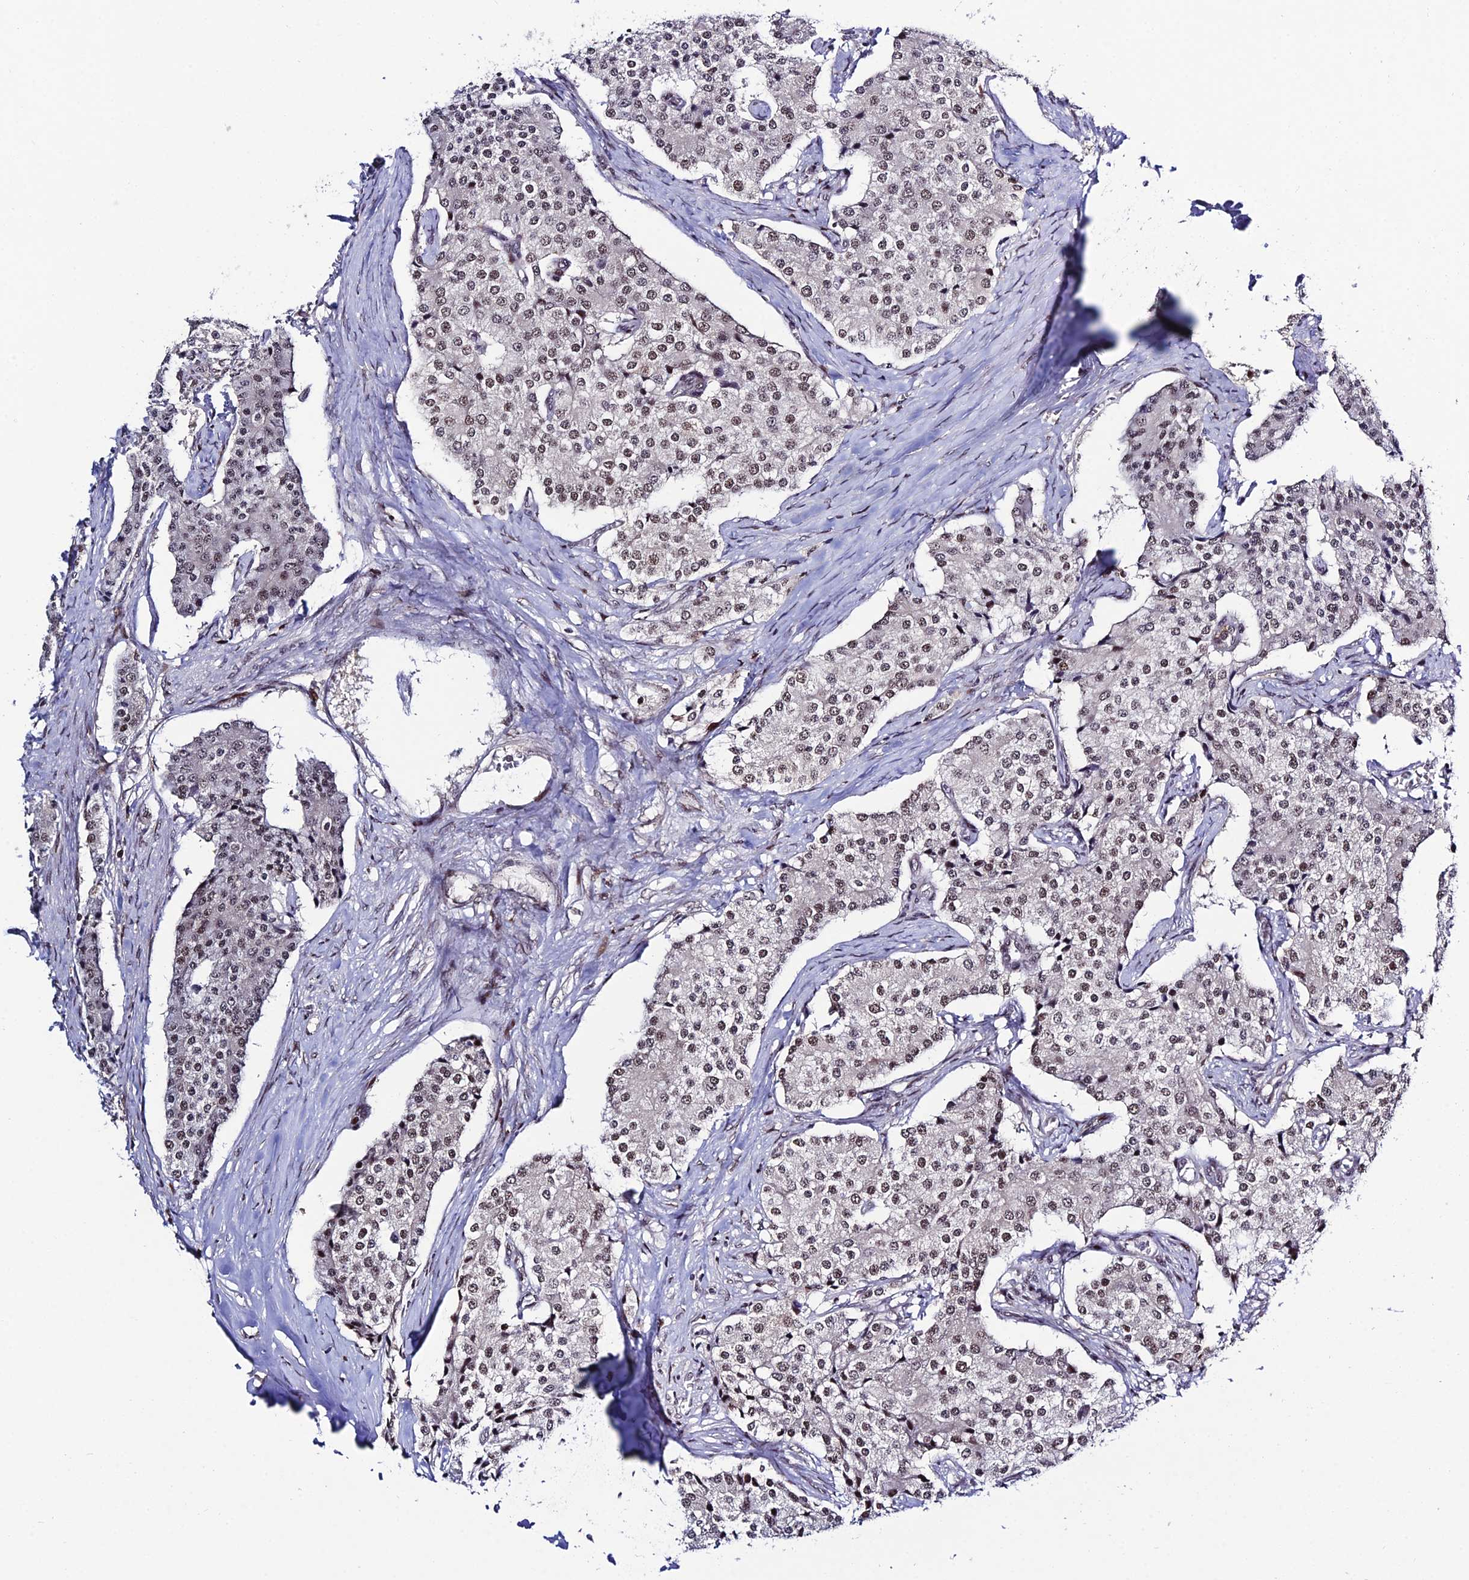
{"staining": {"intensity": "weak", "quantity": "25%-75%", "location": "nuclear"}, "tissue": "carcinoid", "cell_type": "Tumor cells", "image_type": "cancer", "snomed": [{"axis": "morphology", "description": "Carcinoid, malignant, NOS"}, {"axis": "topography", "description": "Colon"}], "caption": "This is a photomicrograph of immunohistochemistry (IHC) staining of carcinoid, which shows weak staining in the nuclear of tumor cells.", "gene": "SYT15", "patient": {"sex": "female", "age": 52}}